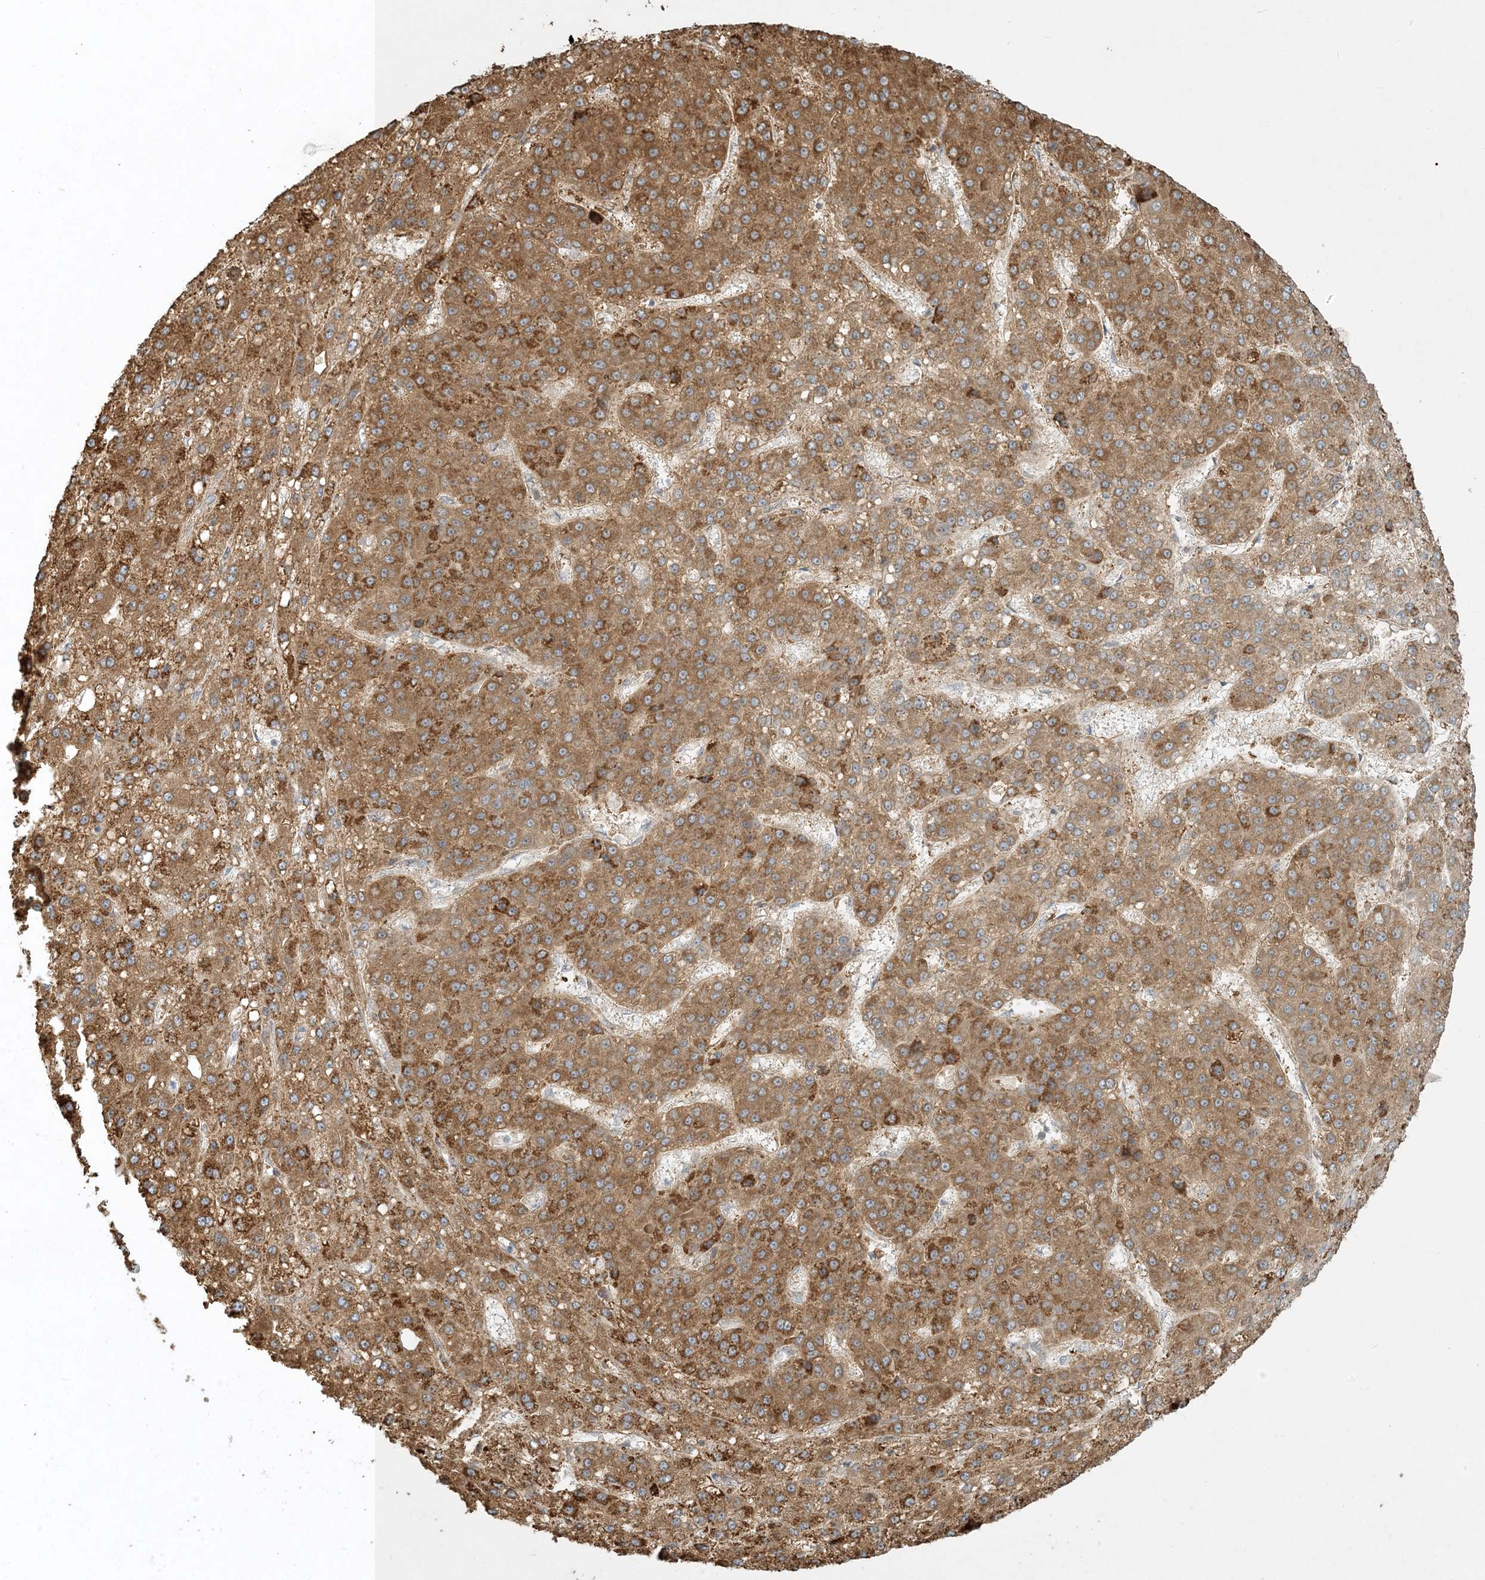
{"staining": {"intensity": "moderate", "quantity": ">75%", "location": "cytoplasmic/membranous"}, "tissue": "liver cancer", "cell_type": "Tumor cells", "image_type": "cancer", "snomed": [{"axis": "morphology", "description": "Carcinoma, Hepatocellular, NOS"}, {"axis": "topography", "description": "Liver"}], "caption": "Liver cancer stained with a protein marker shows moderate staining in tumor cells.", "gene": "CTDNEP1", "patient": {"sex": "male", "age": 67}}